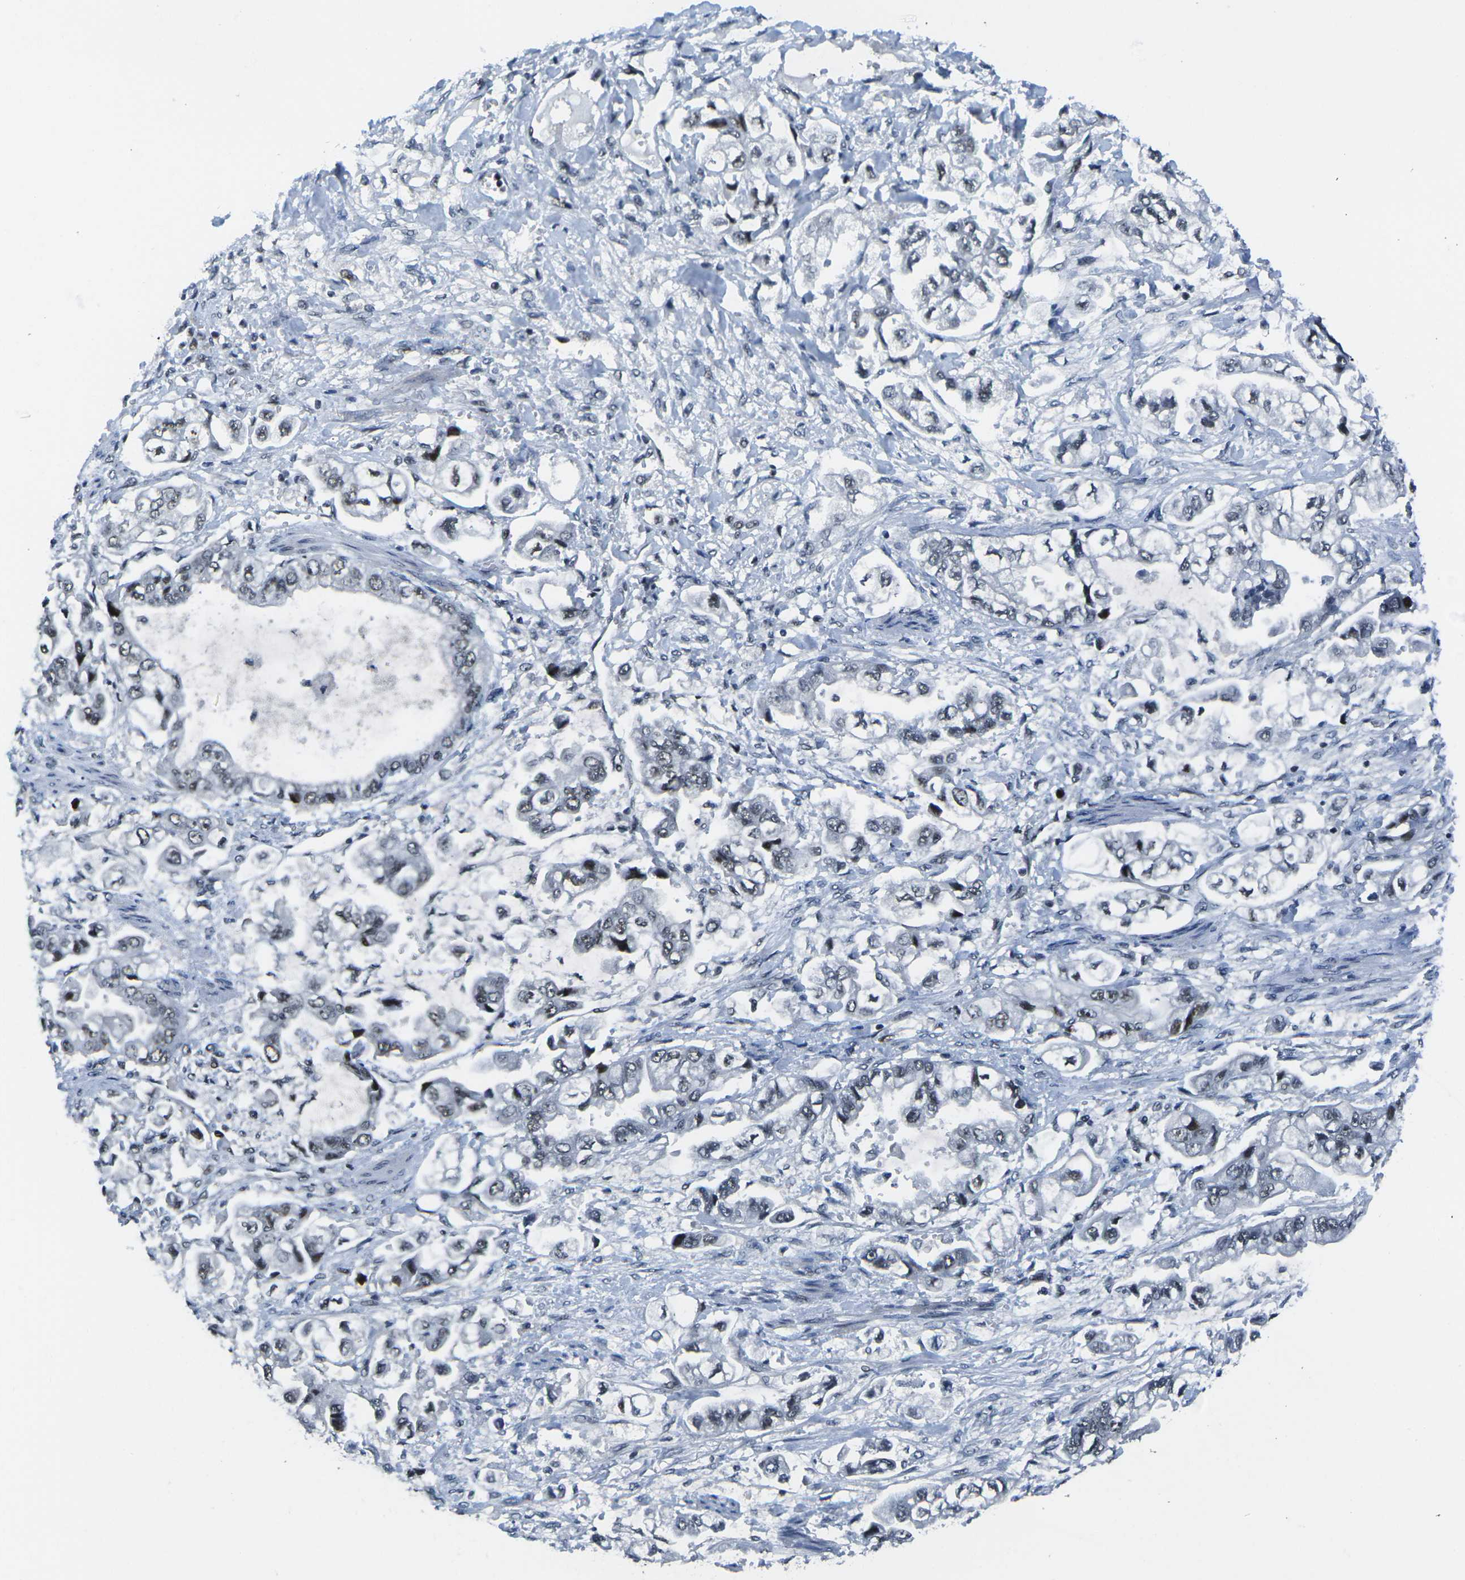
{"staining": {"intensity": "negative", "quantity": "none", "location": "none"}, "tissue": "stomach cancer", "cell_type": "Tumor cells", "image_type": "cancer", "snomed": [{"axis": "morphology", "description": "Normal tissue, NOS"}, {"axis": "morphology", "description": "Adenocarcinoma, NOS"}, {"axis": "topography", "description": "Stomach"}], "caption": "An immunohistochemistry image of stomach adenocarcinoma is shown. There is no staining in tumor cells of stomach adenocarcinoma.", "gene": "PRPF8", "patient": {"sex": "male", "age": 62}}